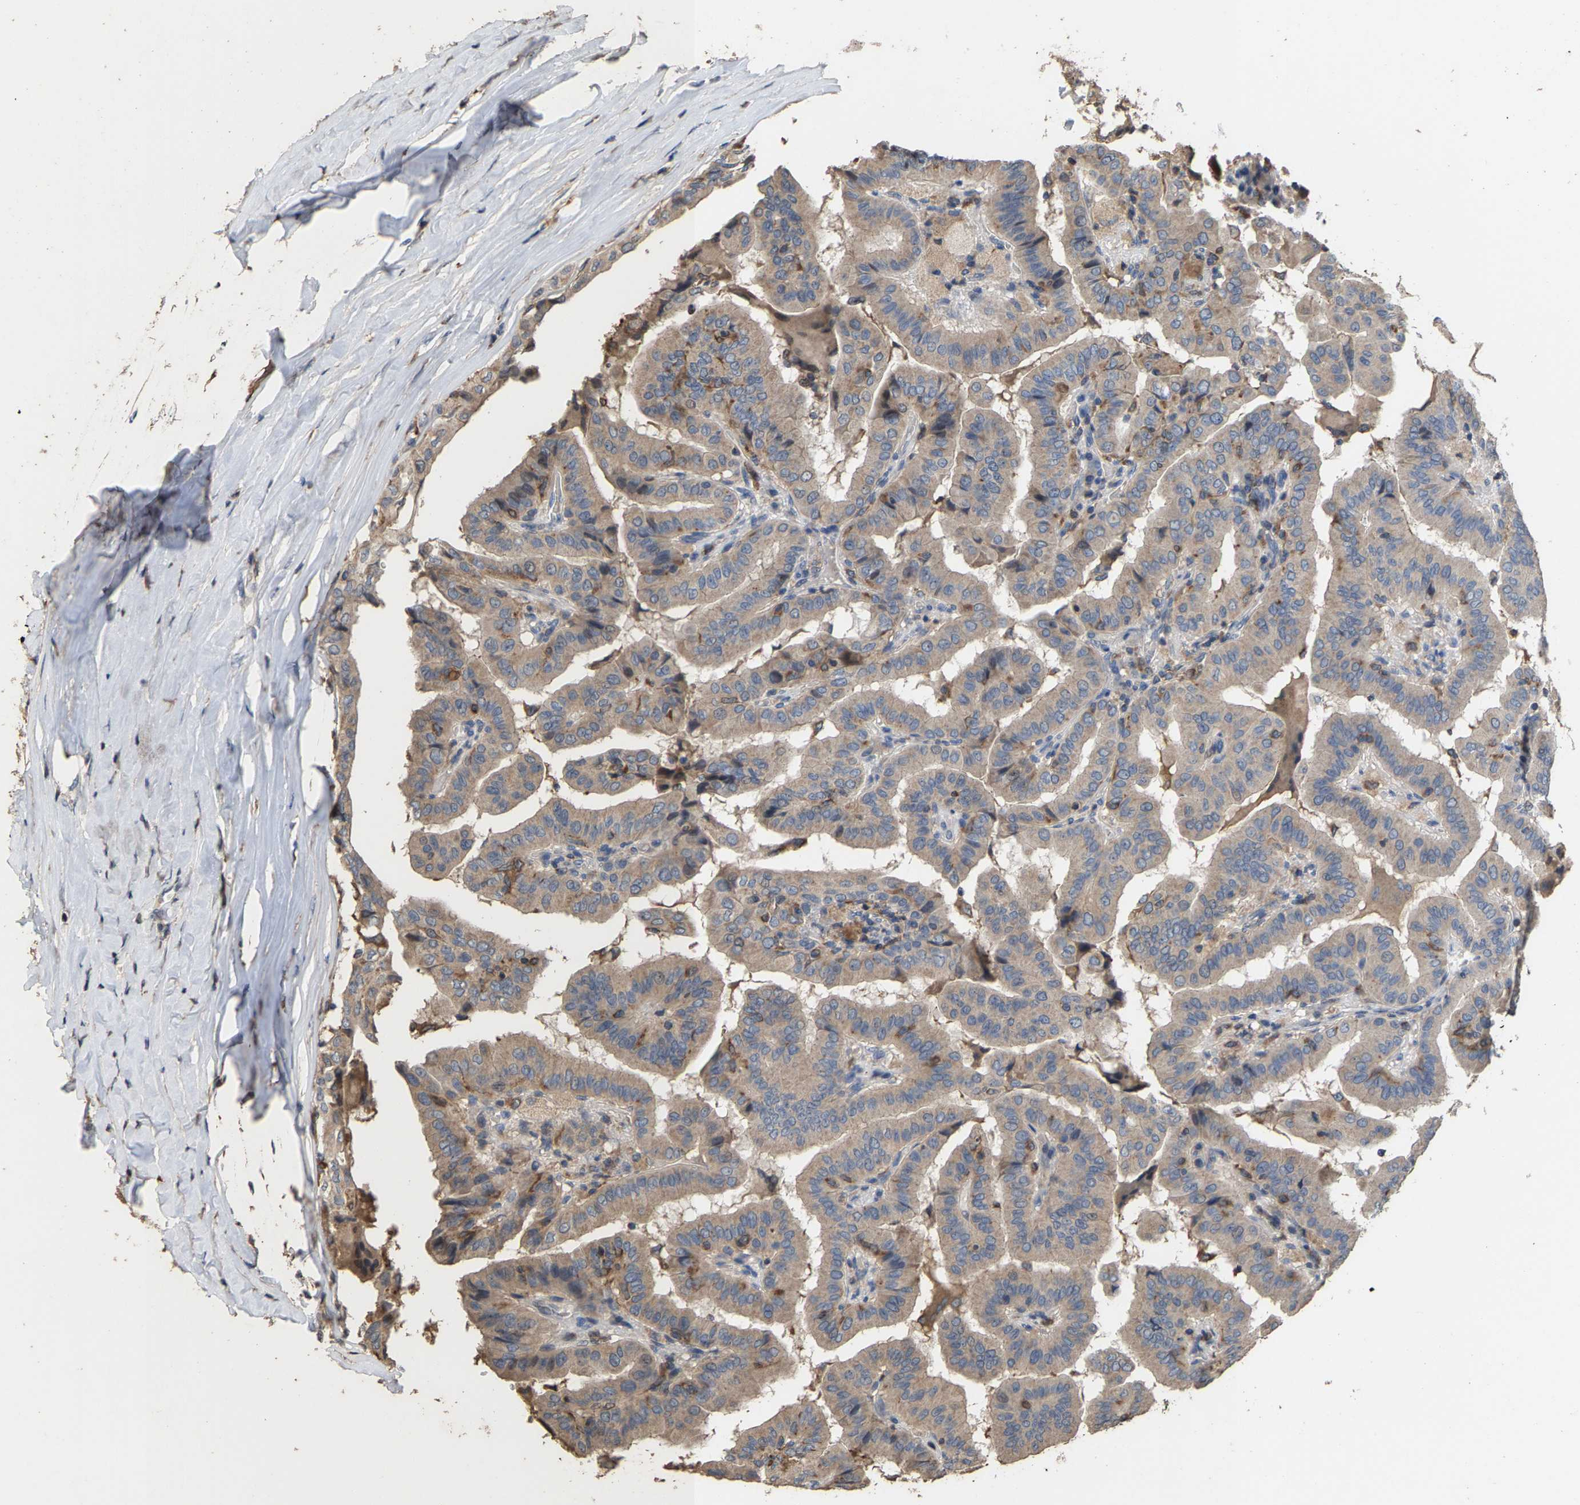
{"staining": {"intensity": "weak", "quantity": ">75%", "location": "cytoplasmic/membranous"}, "tissue": "thyroid cancer", "cell_type": "Tumor cells", "image_type": "cancer", "snomed": [{"axis": "morphology", "description": "Papillary adenocarcinoma, NOS"}, {"axis": "topography", "description": "Thyroid gland"}], "caption": "This image displays immunohistochemistry (IHC) staining of thyroid cancer, with low weak cytoplasmic/membranous expression in about >75% of tumor cells.", "gene": "TDRKH", "patient": {"sex": "male", "age": 33}}